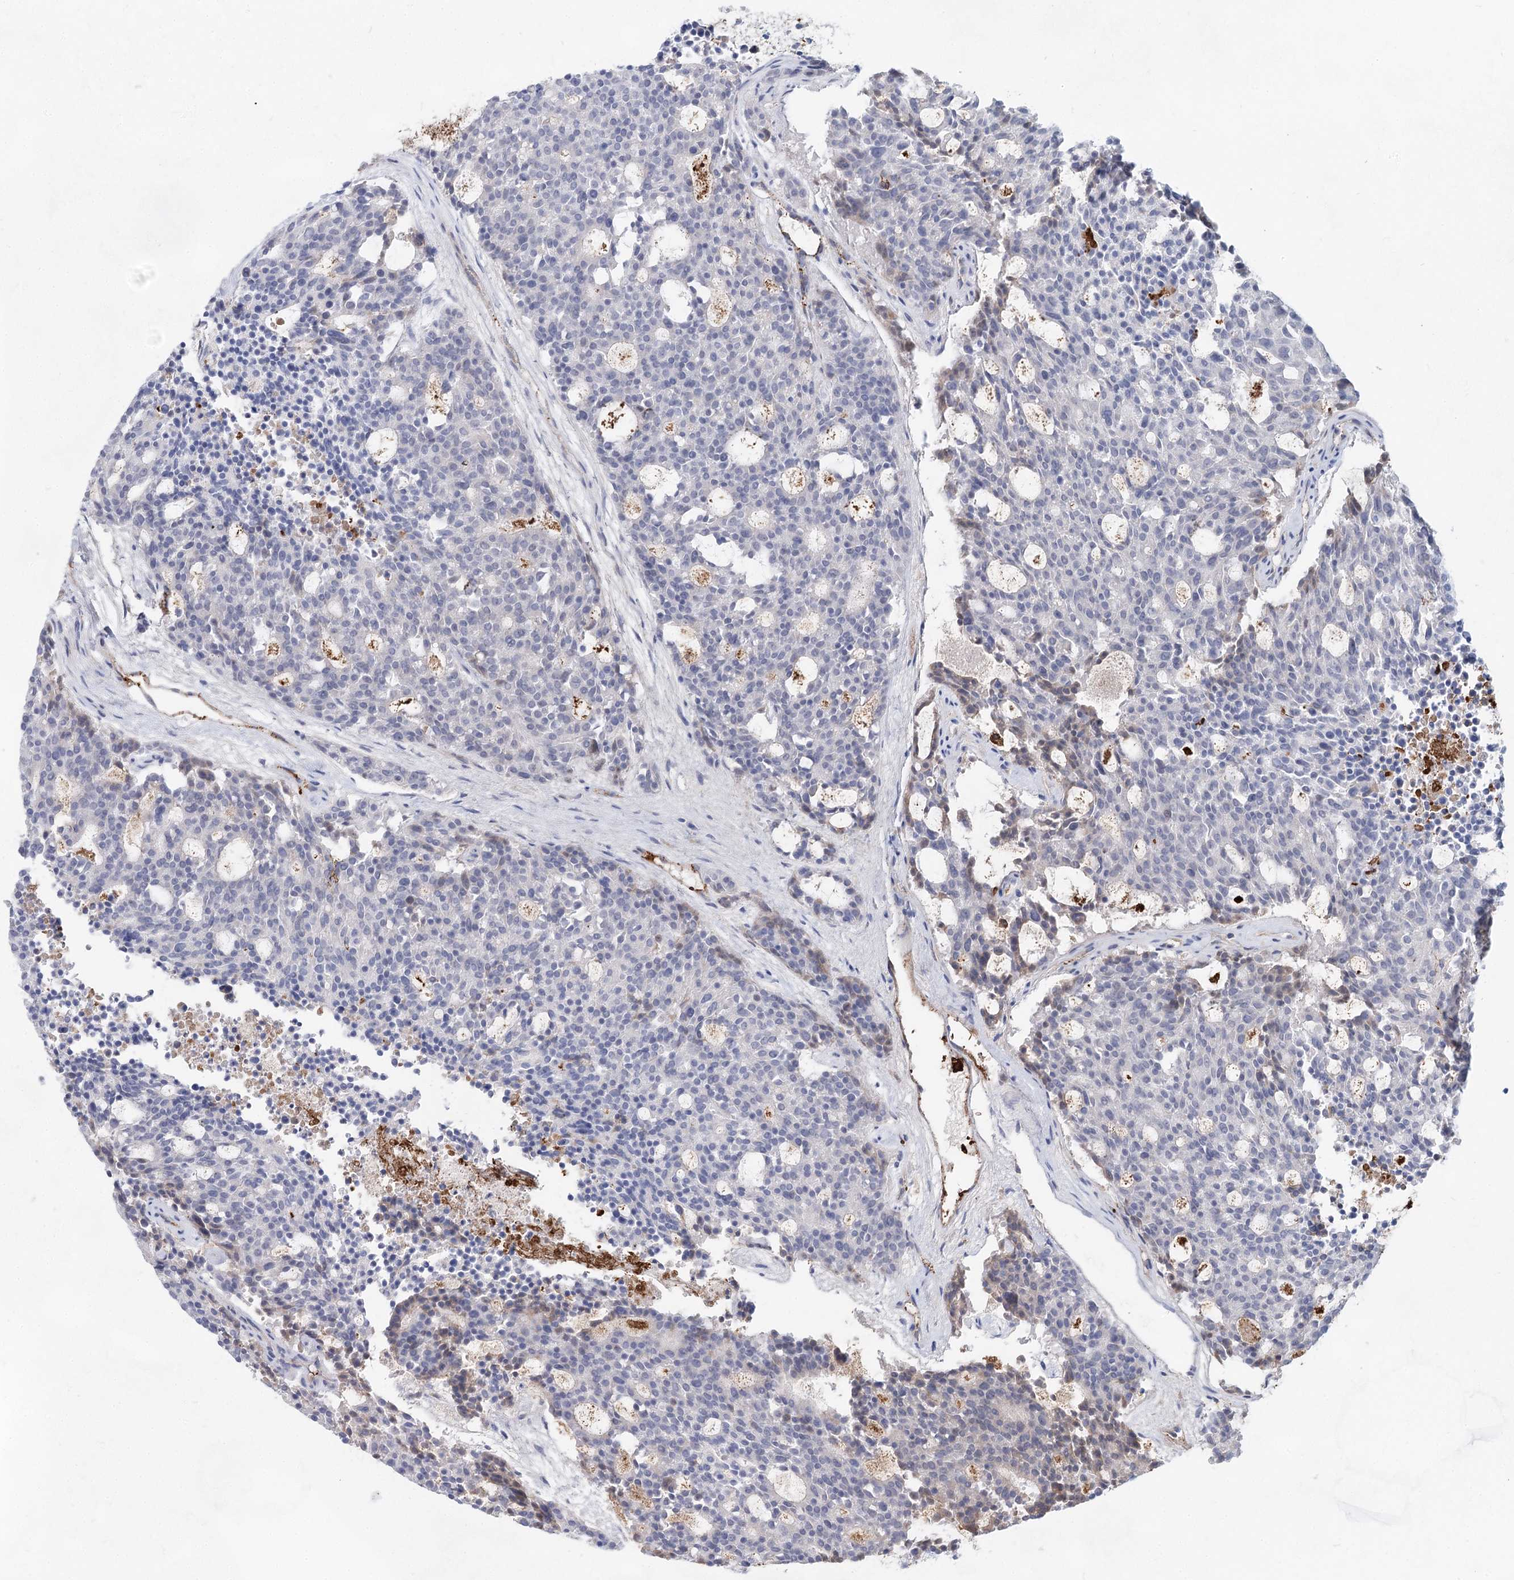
{"staining": {"intensity": "negative", "quantity": "none", "location": "none"}, "tissue": "carcinoid", "cell_type": "Tumor cells", "image_type": "cancer", "snomed": [{"axis": "morphology", "description": "Carcinoid, malignant, NOS"}, {"axis": "topography", "description": "Pancreas"}], "caption": "This is an immunohistochemistry photomicrograph of carcinoid. There is no positivity in tumor cells.", "gene": "TASOR2", "patient": {"sex": "female", "age": 54}}